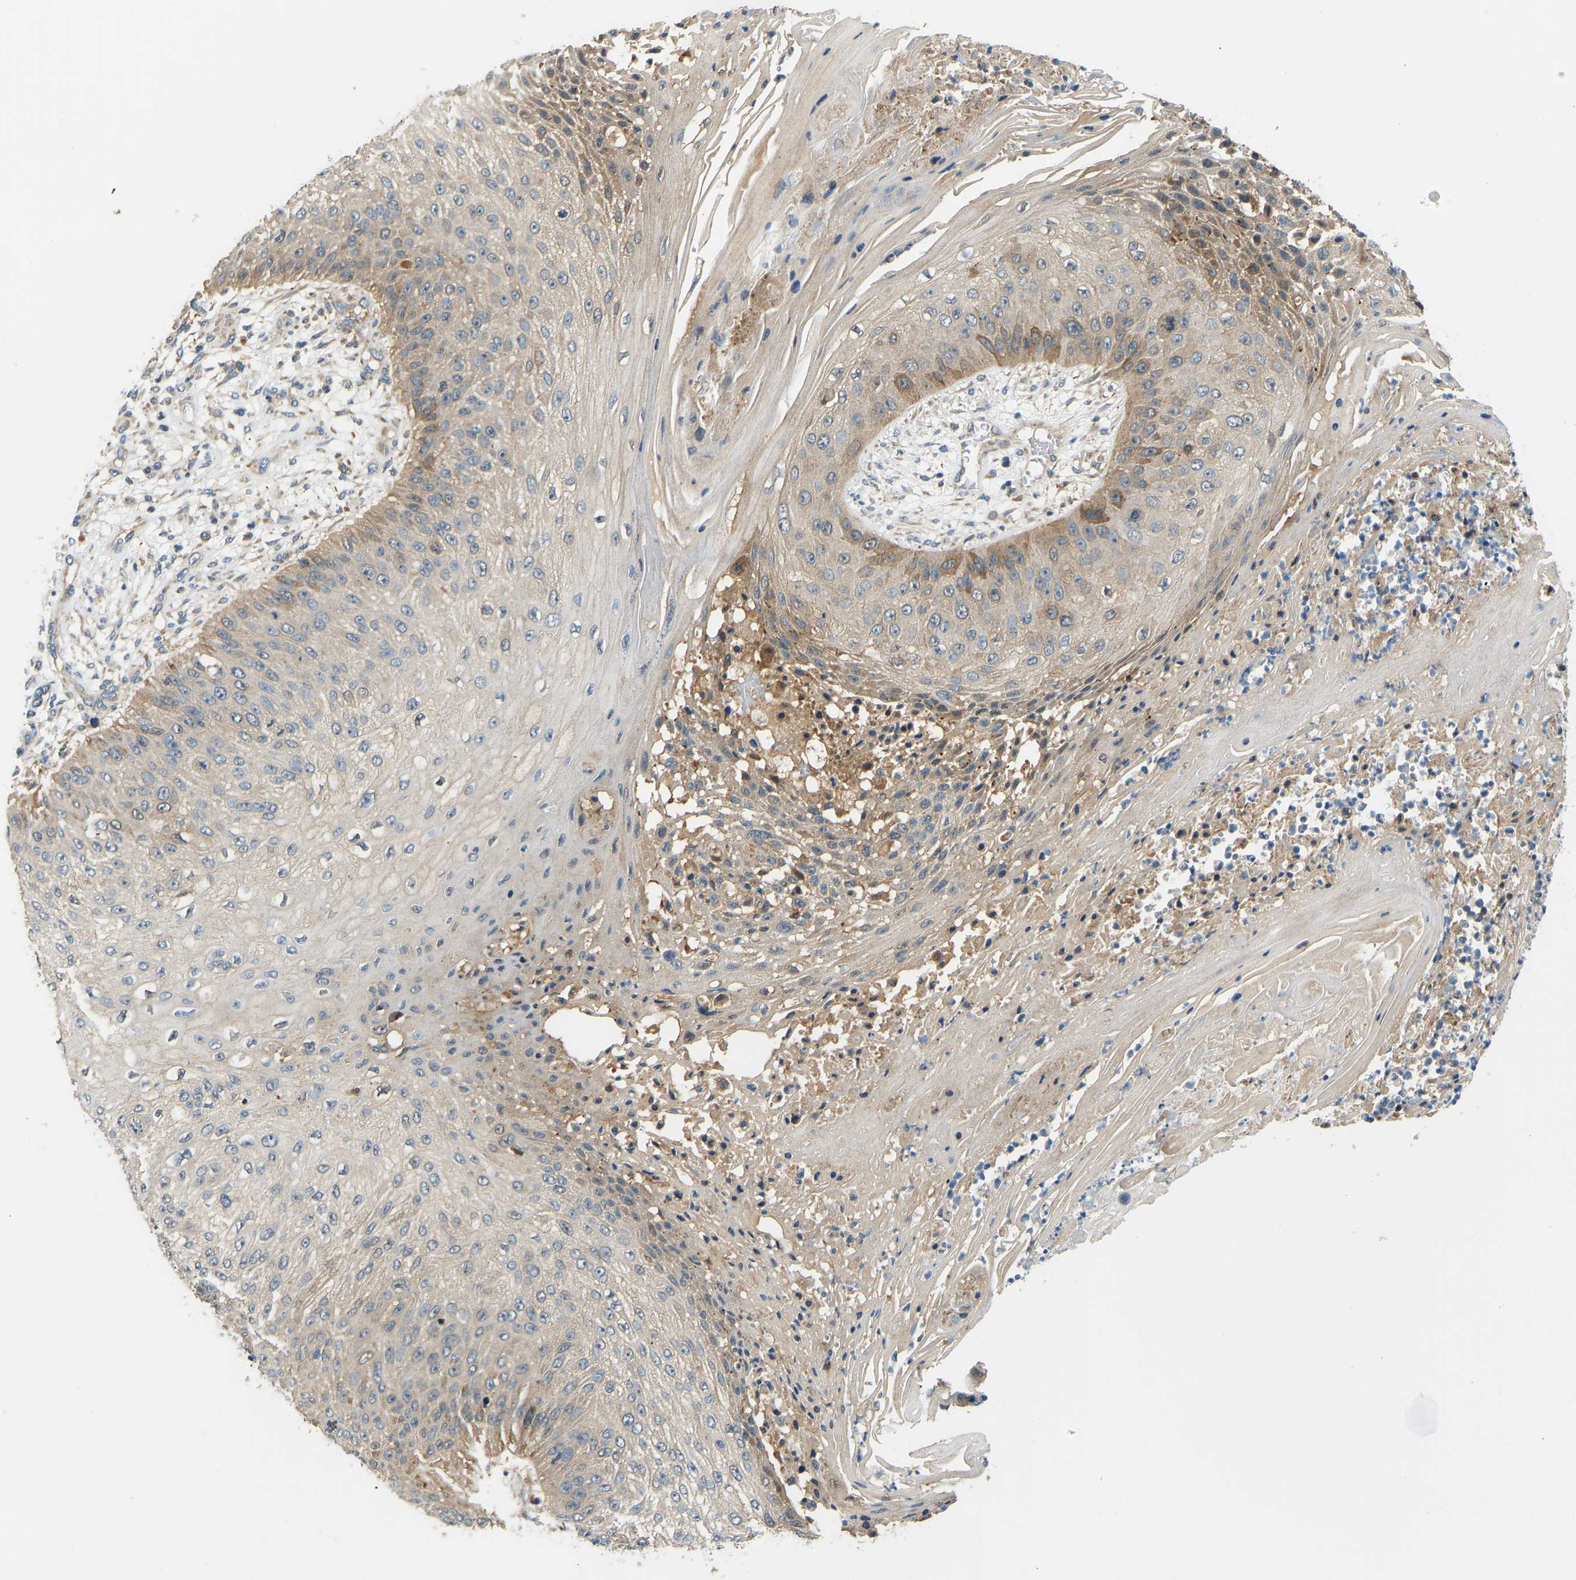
{"staining": {"intensity": "moderate", "quantity": "<25%", "location": "cytoplasmic/membranous"}, "tissue": "skin cancer", "cell_type": "Tumor cells", "image_type": "cancer", "snomed": [{"axis": "morphology", "description": "Squamous cell carcinoma, NOS"}, {"axis": "topography", "description": "Skin"}], "caption": "Protein analysis of skin cancer (squamous cell carcinoma) tissue demonstrates moderate cytoplasmic/membranous staining in about <25% of tumor cells.", "gene": "RBP1", "patient": {"sex": "female", "age": 80}}